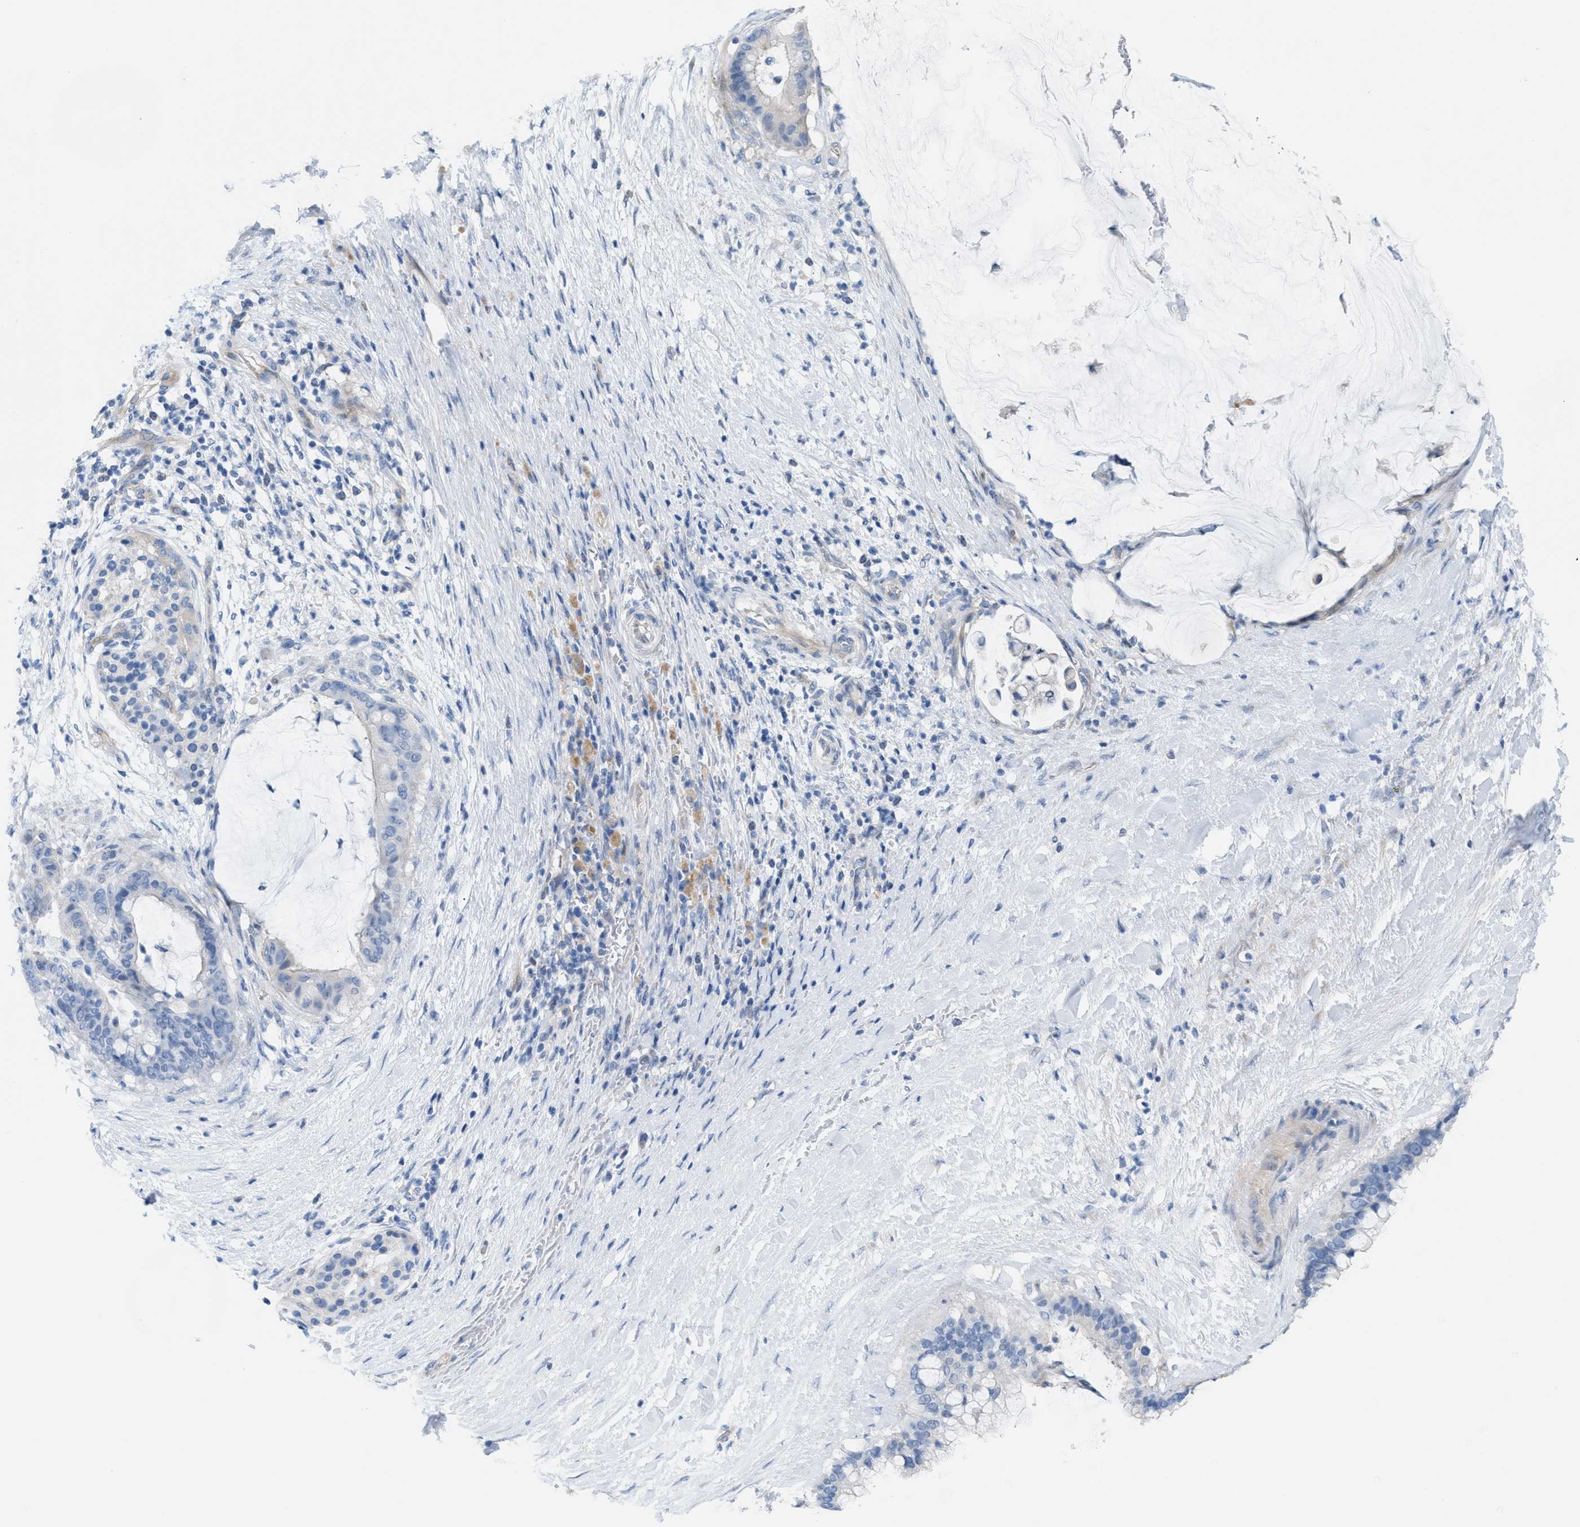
{"staining": {"intensity": "negative", "quantity": "none", "location": "none"}, "tissue": "pancreatic cancer", "cell_type": "Tumor cells", "image_type": "cancer", "snomed": [{"axis": "morphology", "description": "Adenocarcinoma, NOS"}, {"axis": "topography", "description": "Pancreas"}], "caption": "Photomicrograph shows no protein expression in tumor cells of adenocarcinoma (pancreatic) tissue.", "gene": "MPP3", "patient": {"sex": "male", "age": 41}}